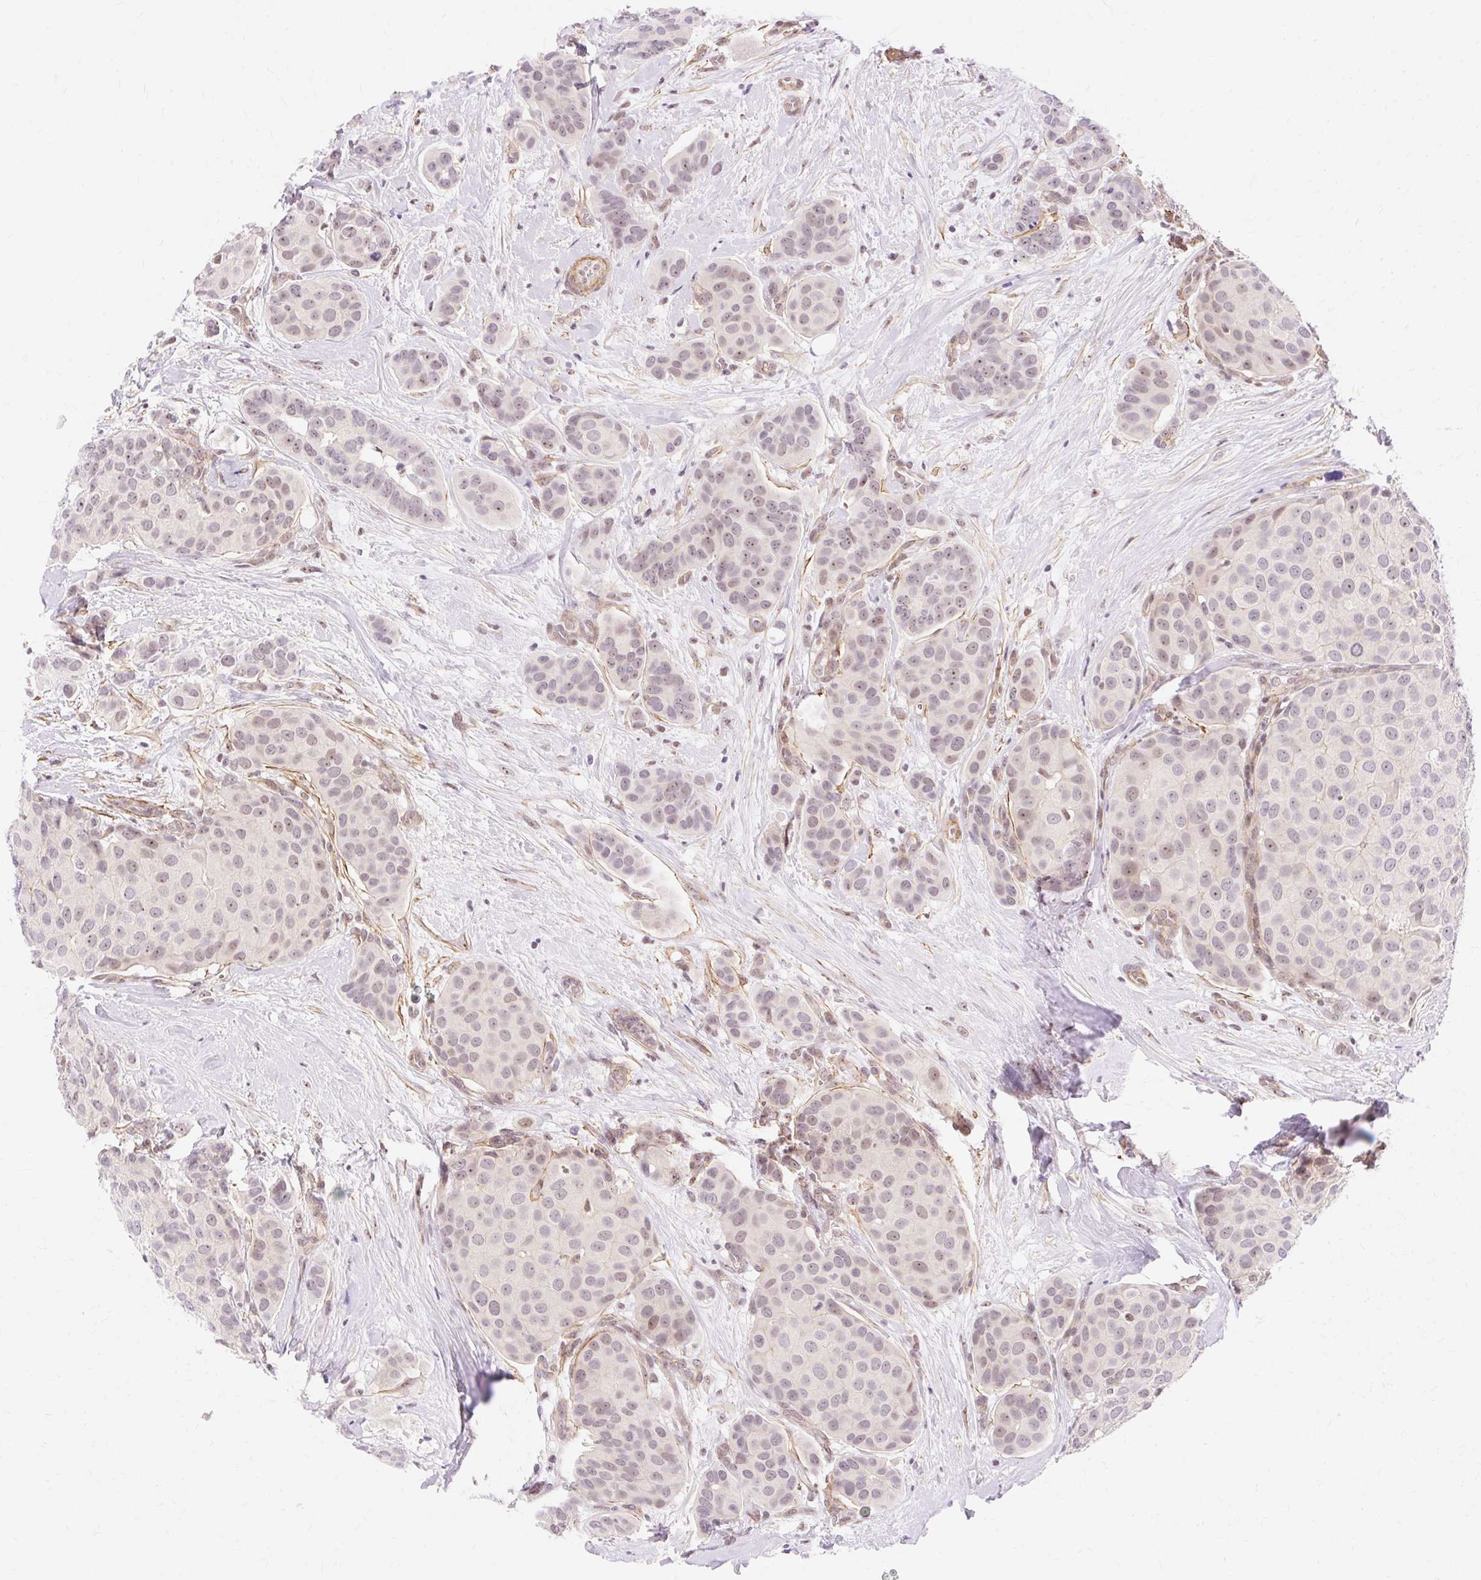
{"staining": {"intensity": "weak", "quantity": ">75%", "location": "nuclear"}, "tissue": "breast cancer", "cell_type": "Tumor cells", "image_type": "cancer", "snomed": [{"axis": "morphology", "description": "Duct carcinoma"}, {"axis": "topography", "description": "Breast"}], "caption": "Weak nuclear staining is identified in about >75% of tumor cells in breast cancer (infiltrating ductal carcinoma).", "gene": "OBP2A", "patient": {"sex": "female", "age": 70}}